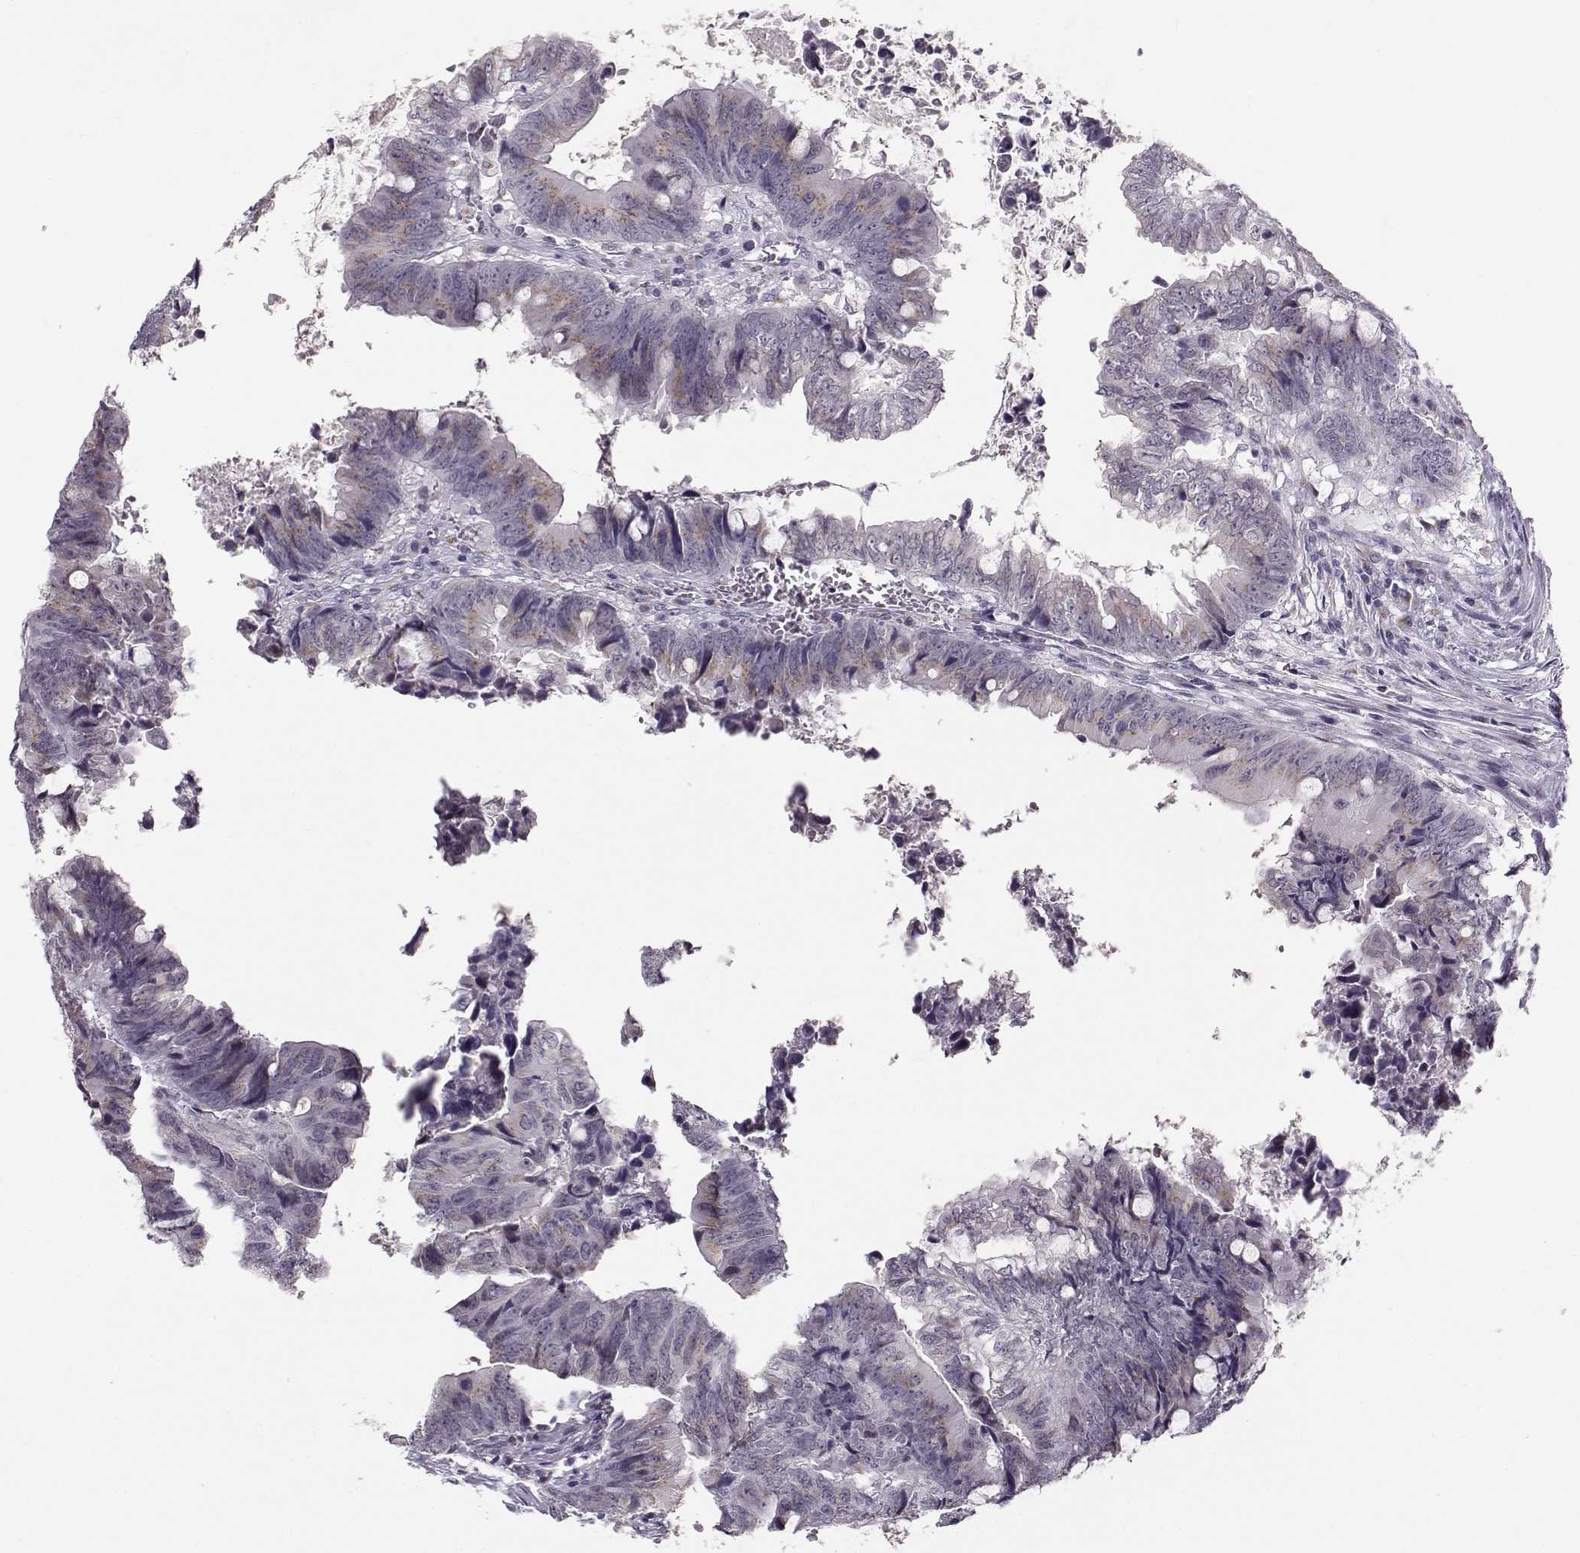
{"staining": {"intensity": "weak", "quantity": ">75%", "location": "cytoplasmic/membranous"}, "tissue": "colorectal cancer", "cell_type": "Tumor cells", "image_type": "cancer", "snomed": [{"axis": "morphology", "description": "Adenocarcinoma, NOS"}, {"axis": "topography", "description": "Colon"}], "caption": "The immunohistochemical stain labels weak cytoplasmic/membranous positivity in tumor cells of adenocarcinoma (colorectal) tissue.", "gene": "SLC4A5", "patient": {"sex": "female", "age": 82}}